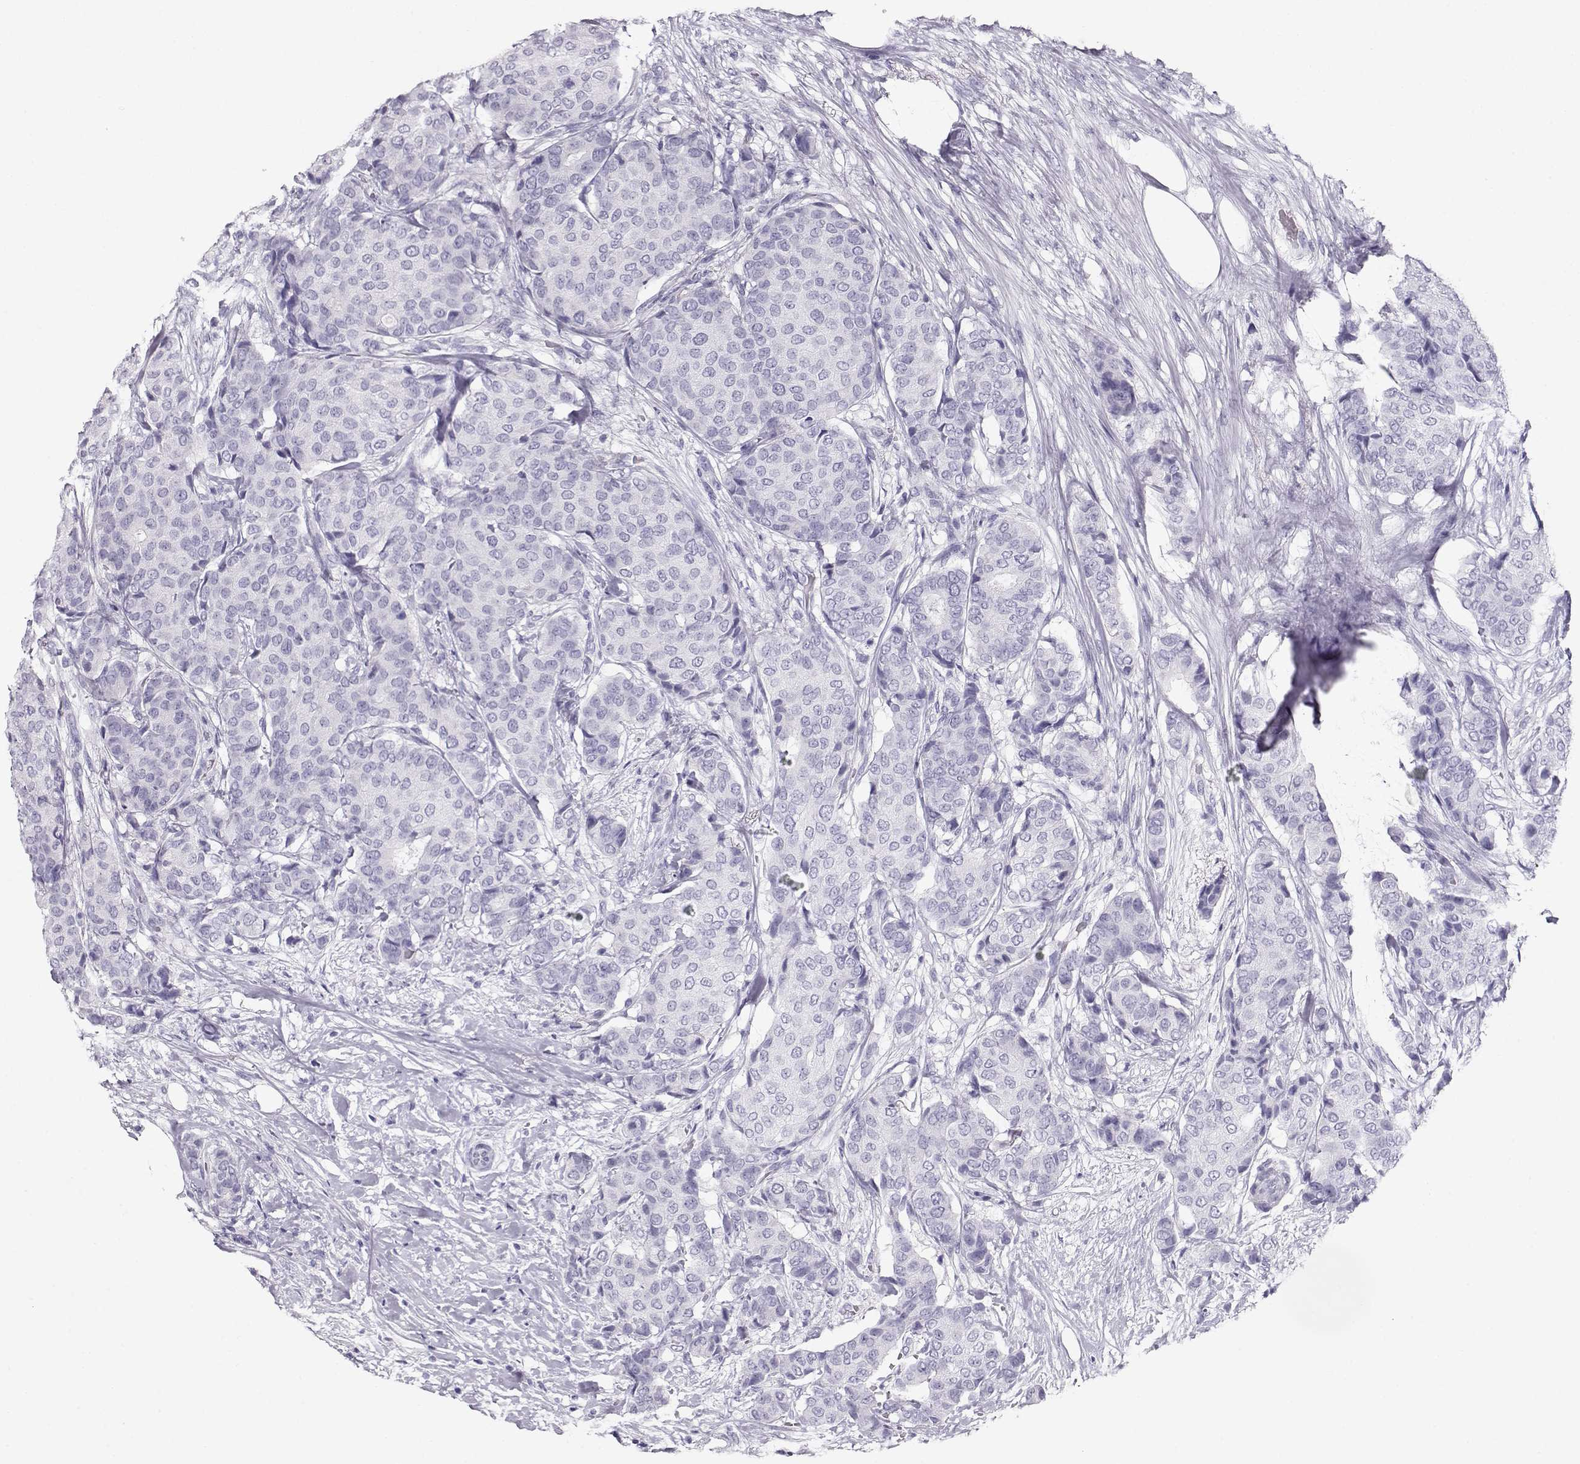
{"staining": {"intensity": "negative", "quantity": "none", "location": "none"}, "tissue": "breast cancer", "cell_type": "Tumor cells", "image_type": "cancer", "snomed": [{"axis": "morphology", "description": "Duct carcinoma"}, {"axis": "topography", "description": "Breast"}], "caption": "Breast cancer stained for a protein using IHC reveals no expression tumor cells.", "gene": "ACTN2", "patient": {"sex": "female", "age": 75}}